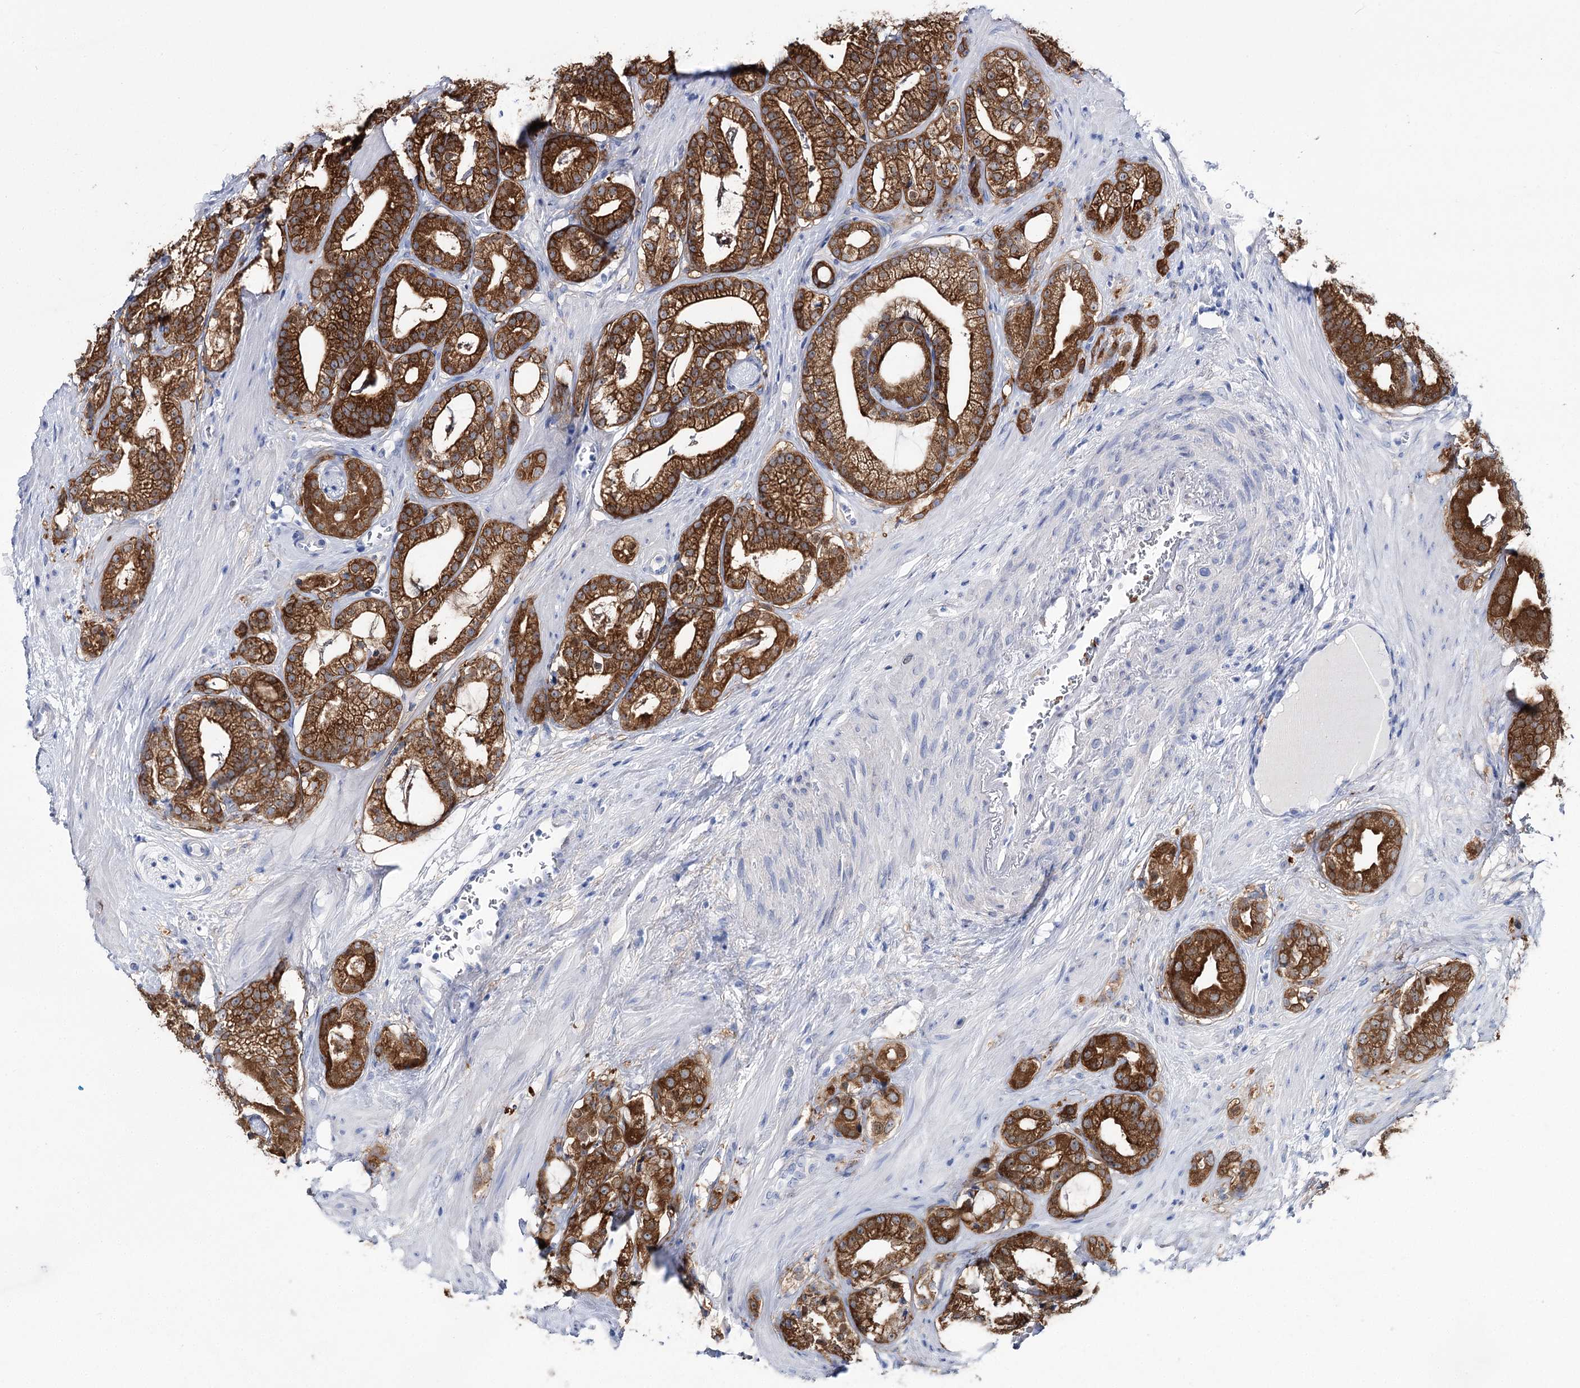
{"staining": {"intensity": "strong", "quantity": ">75%", "location": "cytoplasmic/membranous"}, "tissue": "prostate cancer", "cell_type": "Tumor cells", "image_type": "cancer", "snomed": [{"axis": "morphology", "description": "Adenocarcinoma, High grade"}, {"axis": "topography", "description": "Prostate"}], "caption": "Immunohistochemistry (IHC) micrograph of neoplastic tissue: human prostate cancer (high-grade adenocarcinoma) stained using immunohistochemistry (IHC) shows high levels of strong protein expression localized specifically in the cytoplasmic/membranous of tumor cells, appearing as a cytoplasmic/membranous brown color.", "gene": "UGDH", "patient": {"sex": "male", "age": 60}}